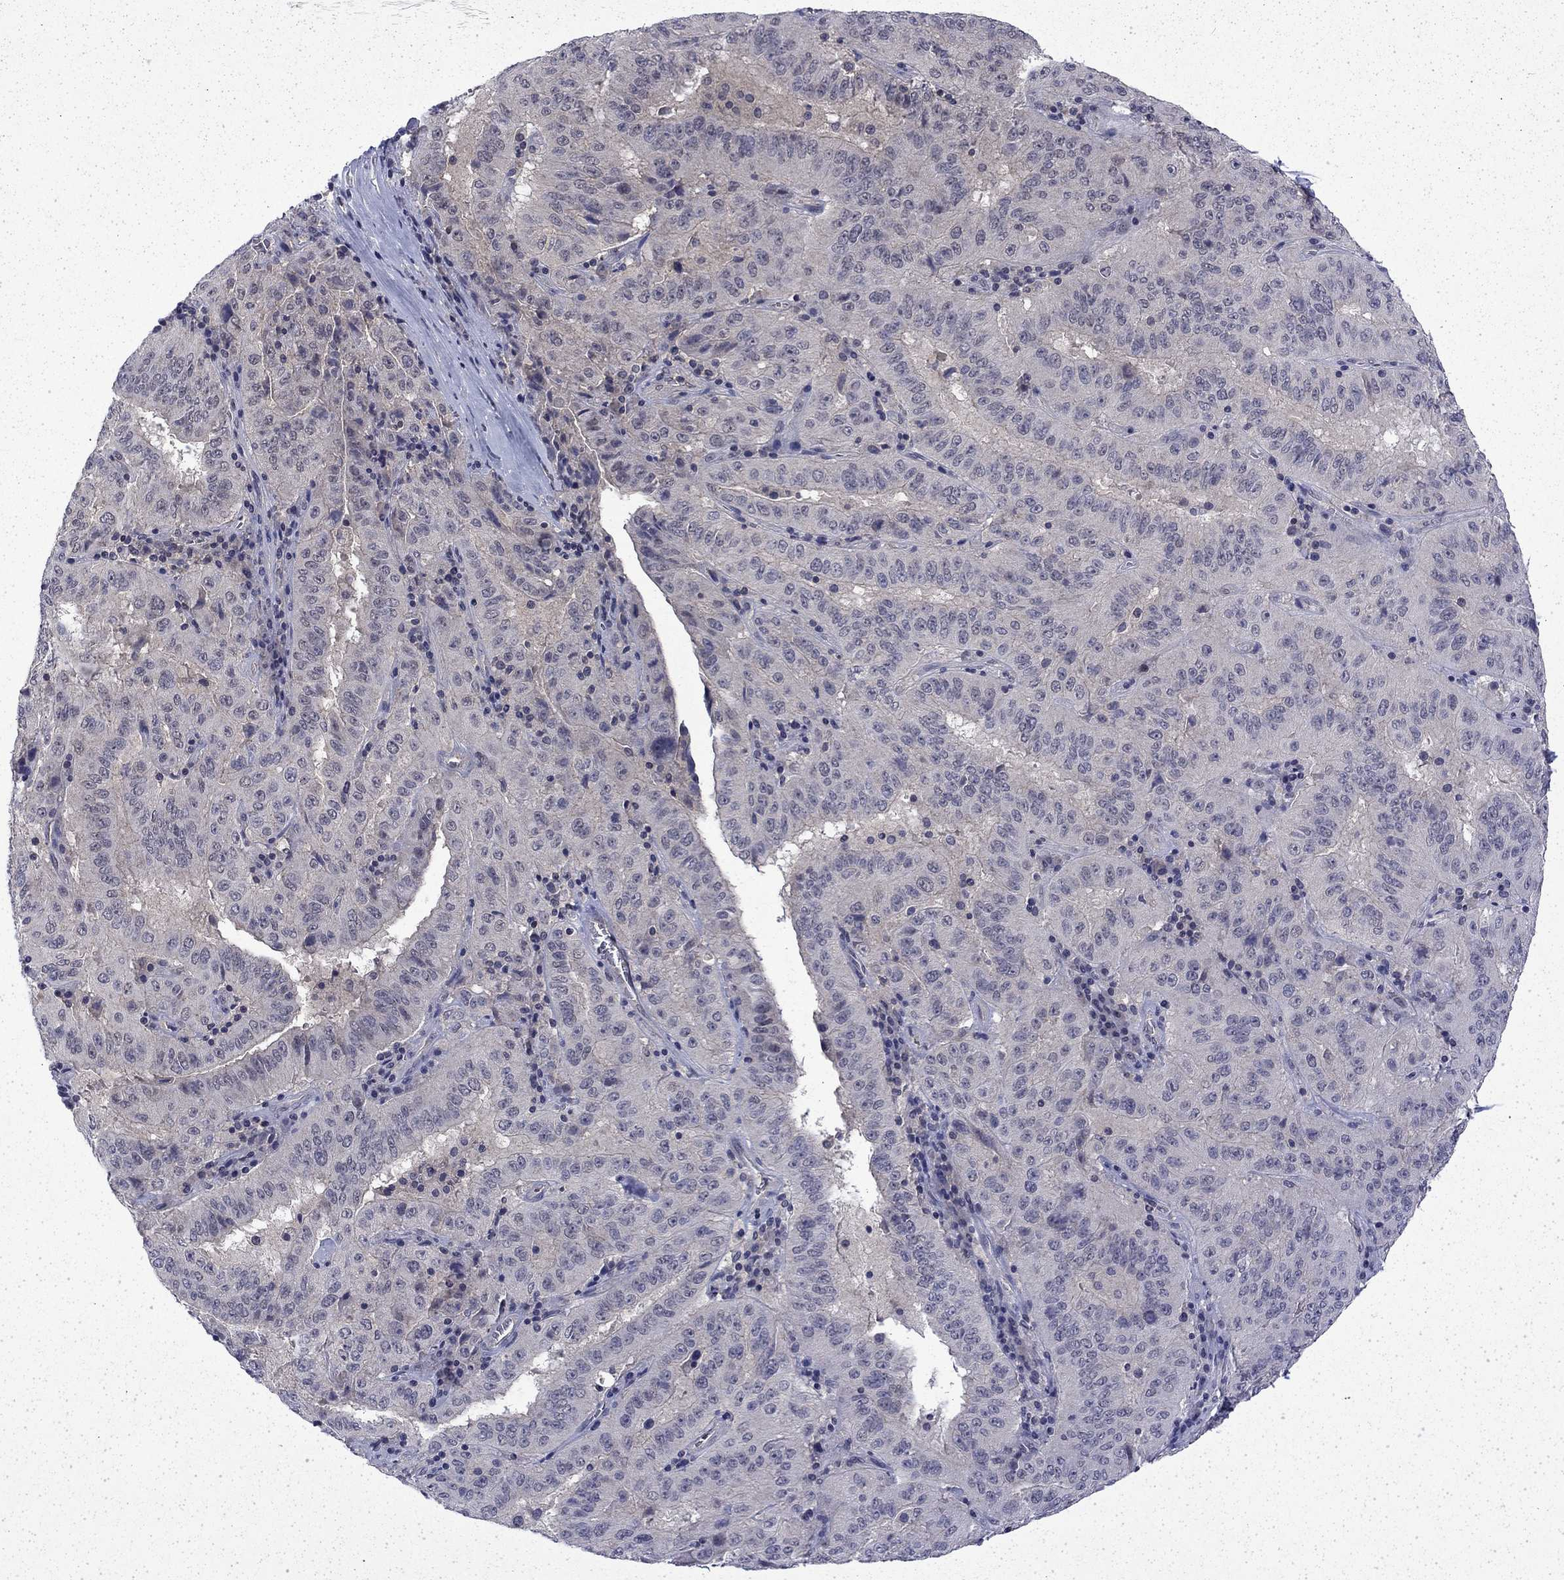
{"staining": {"intensity": "negative", "quantity": "none", "location": "none"}, "tissue": "pancreatic cancer", "cell_type": "Tumor cells", "image_type": "cancer", "snomed": [{"axis": "morphology", "description": "Adenocarcinoma, NOS"}, {"axis": "topography", "description": "Pancreas"}], "caption": "Immunohistochemistry (IHC) histopathology image of pancreatic adenocarcinoma stained for a protein (brown), which displays no positivity in tumor cells.", "gene": "CHAT", "patient": {"sex": "male", "age": 63}}